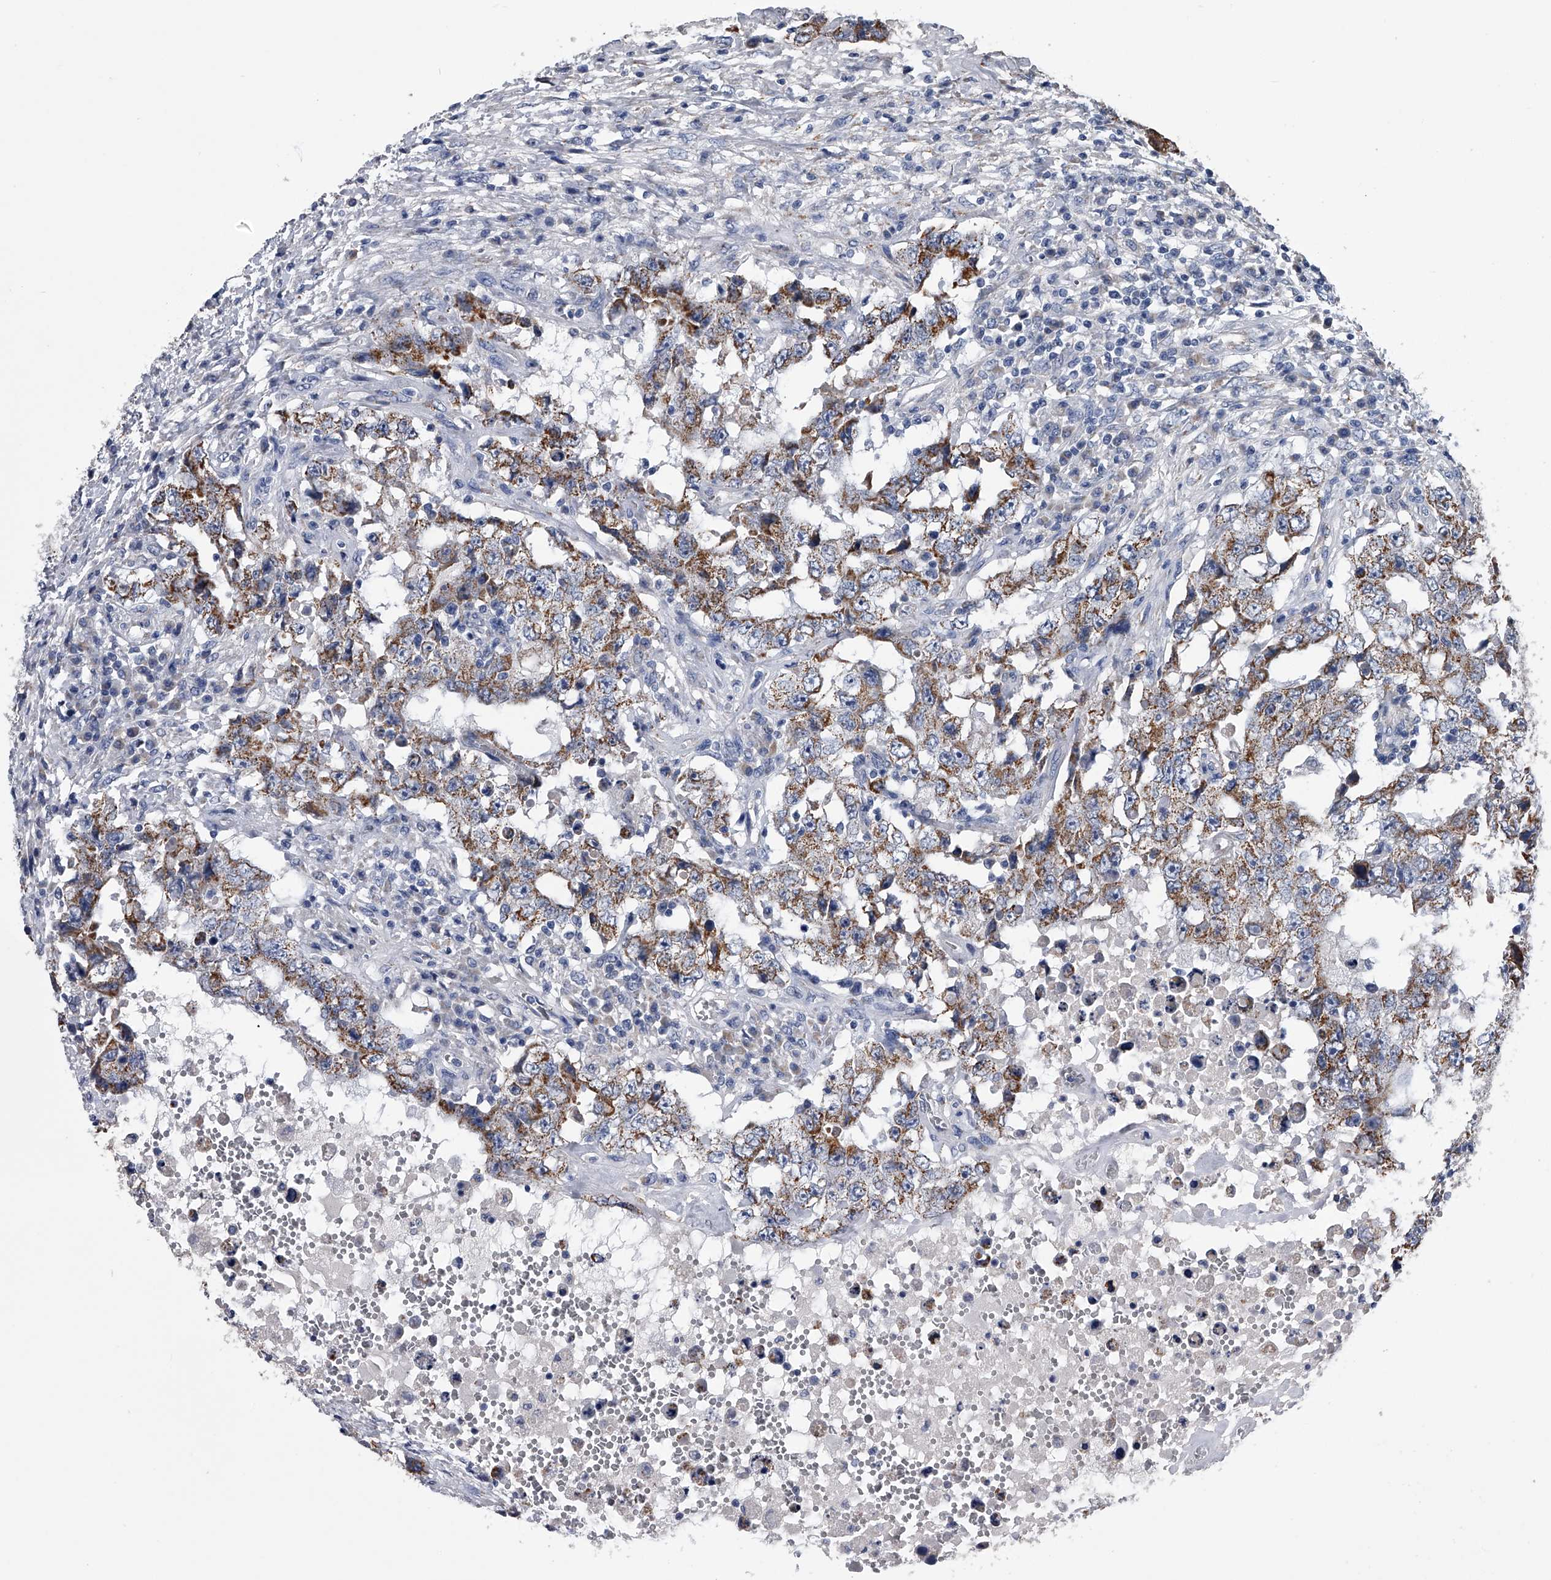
{"staining": {"intensity": "moderate", "quantity": ">75%", "location": "cytoplasmic/membranous"}, "tissue": "testis cancer", "cell_type": "Tumor cells", "image_type": "cancer", "snomed": [{"axis": "morphology", "description": "Carcinoma, Embryonal, NOS"}, {"axis": "topography", "description": "Testis"}], "caption": "Immunohistochemistry micrograph of neoplastic tissue: human testis cancer stained using immunohistochemistry (IHC) demonstrates medium levels of moderate protein expression localized specifically in the cytoplasmic/membranous of tumor cells, appearing as a cytoplasmic/membranous brown color.", "gene": "OAT", "patient": {"sex": "male", "age": 26}}